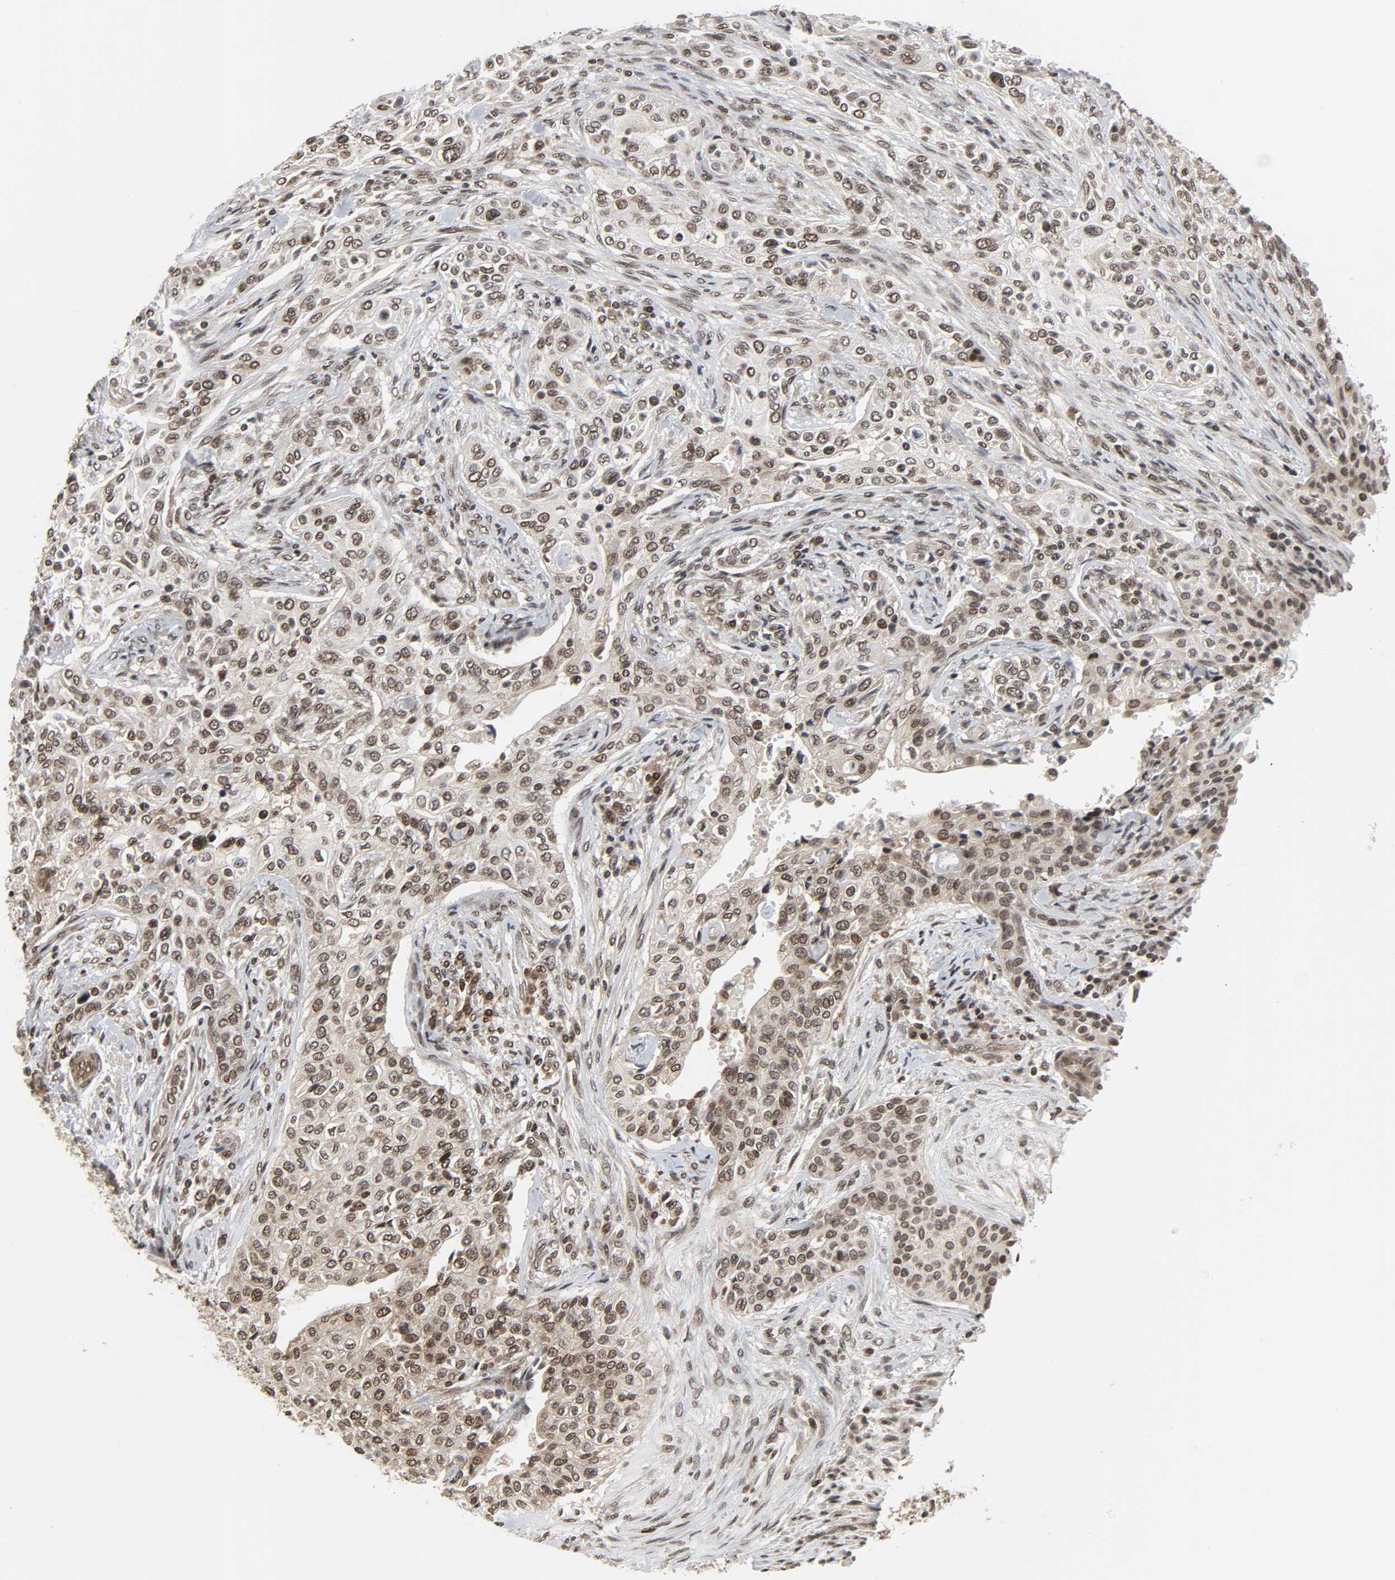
{"staining": {"intensity": "weak", "quantity": "25%-75%", "location": "nuclear"}, "tissue": "urothelial cancer", "cell_type": "Tumor cells", "image_type": "cancer", "snomed": [{"axis": "morphology", "description": "Urothelial carcinoma, High grade"}, {"axis": "topography", "description": "Urinary bladder"}], "caption": "High-magnification brightfield microscopy of urothelial carcinoma (high-grade) stained with DAB (brown) and counterstained with hematoxylin (blue). tumor cells exhibit weak nuclear expression is identified in approximately25%-75% of cells.", "gene": "XRCC1", "patient": {"sex": "male", "age": 74}}